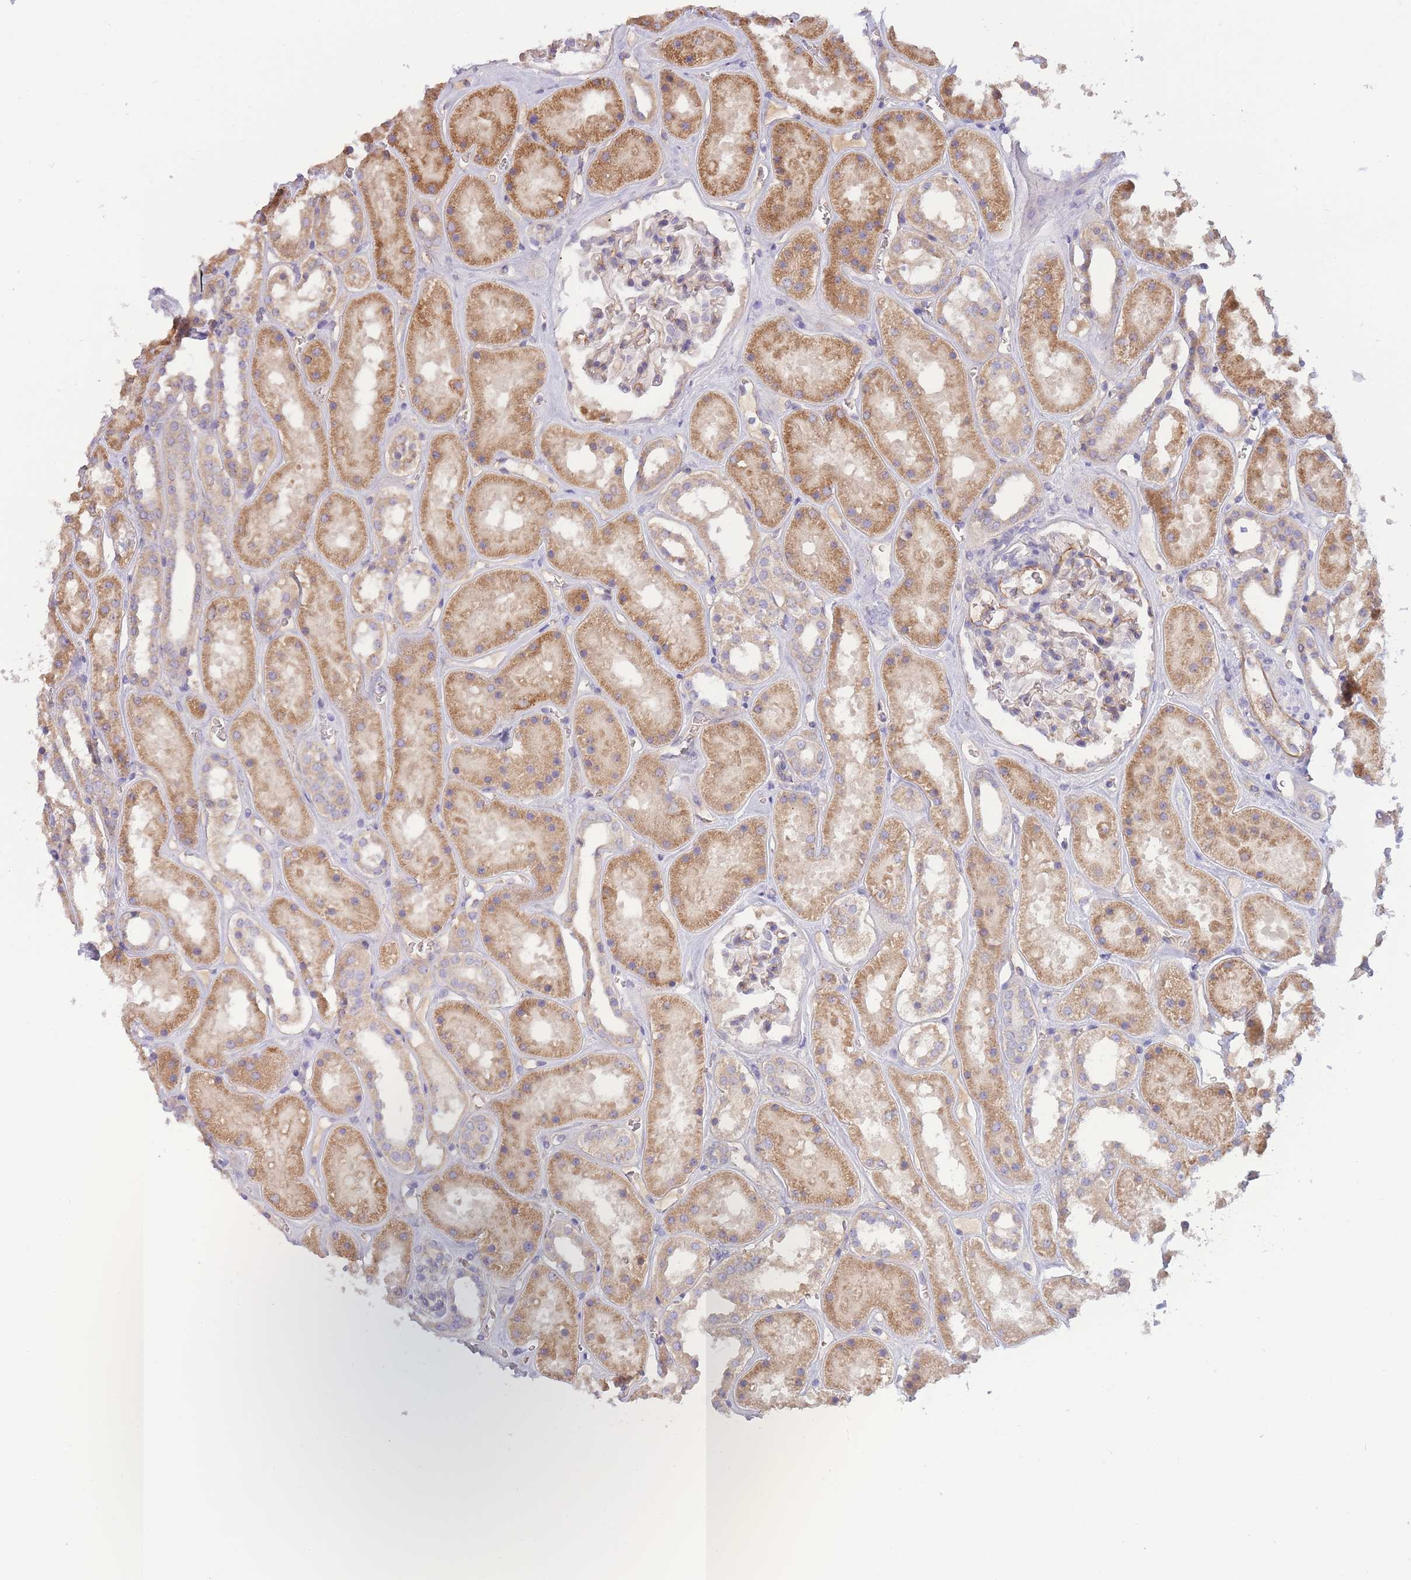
{"staining": {"intensity": "moderate", "quantity": "<25%", "location": "cytoplasmic/membranous"}, "tissue": "kidney", "cell_type": "Cells in glomeruli", "image_type": "normal", "snomed": [{"axis": "morphology", "description": "Normal tissue, NOS"}, {"axis": "topography", "description": "Kidney"}], "caption": "Immunohistochemistry (IHC) histopathology image of unremarkable kidney: human kidney stained using IHC shows low levels of moderate protein expression localized specifically in the cytoplasmic/membranous of cells in glomeruli, appearing as a cytoplasmic/membranous brown color.", "gene": "NDUFAF5", "patient": {"sex": "female", "age": 41}}